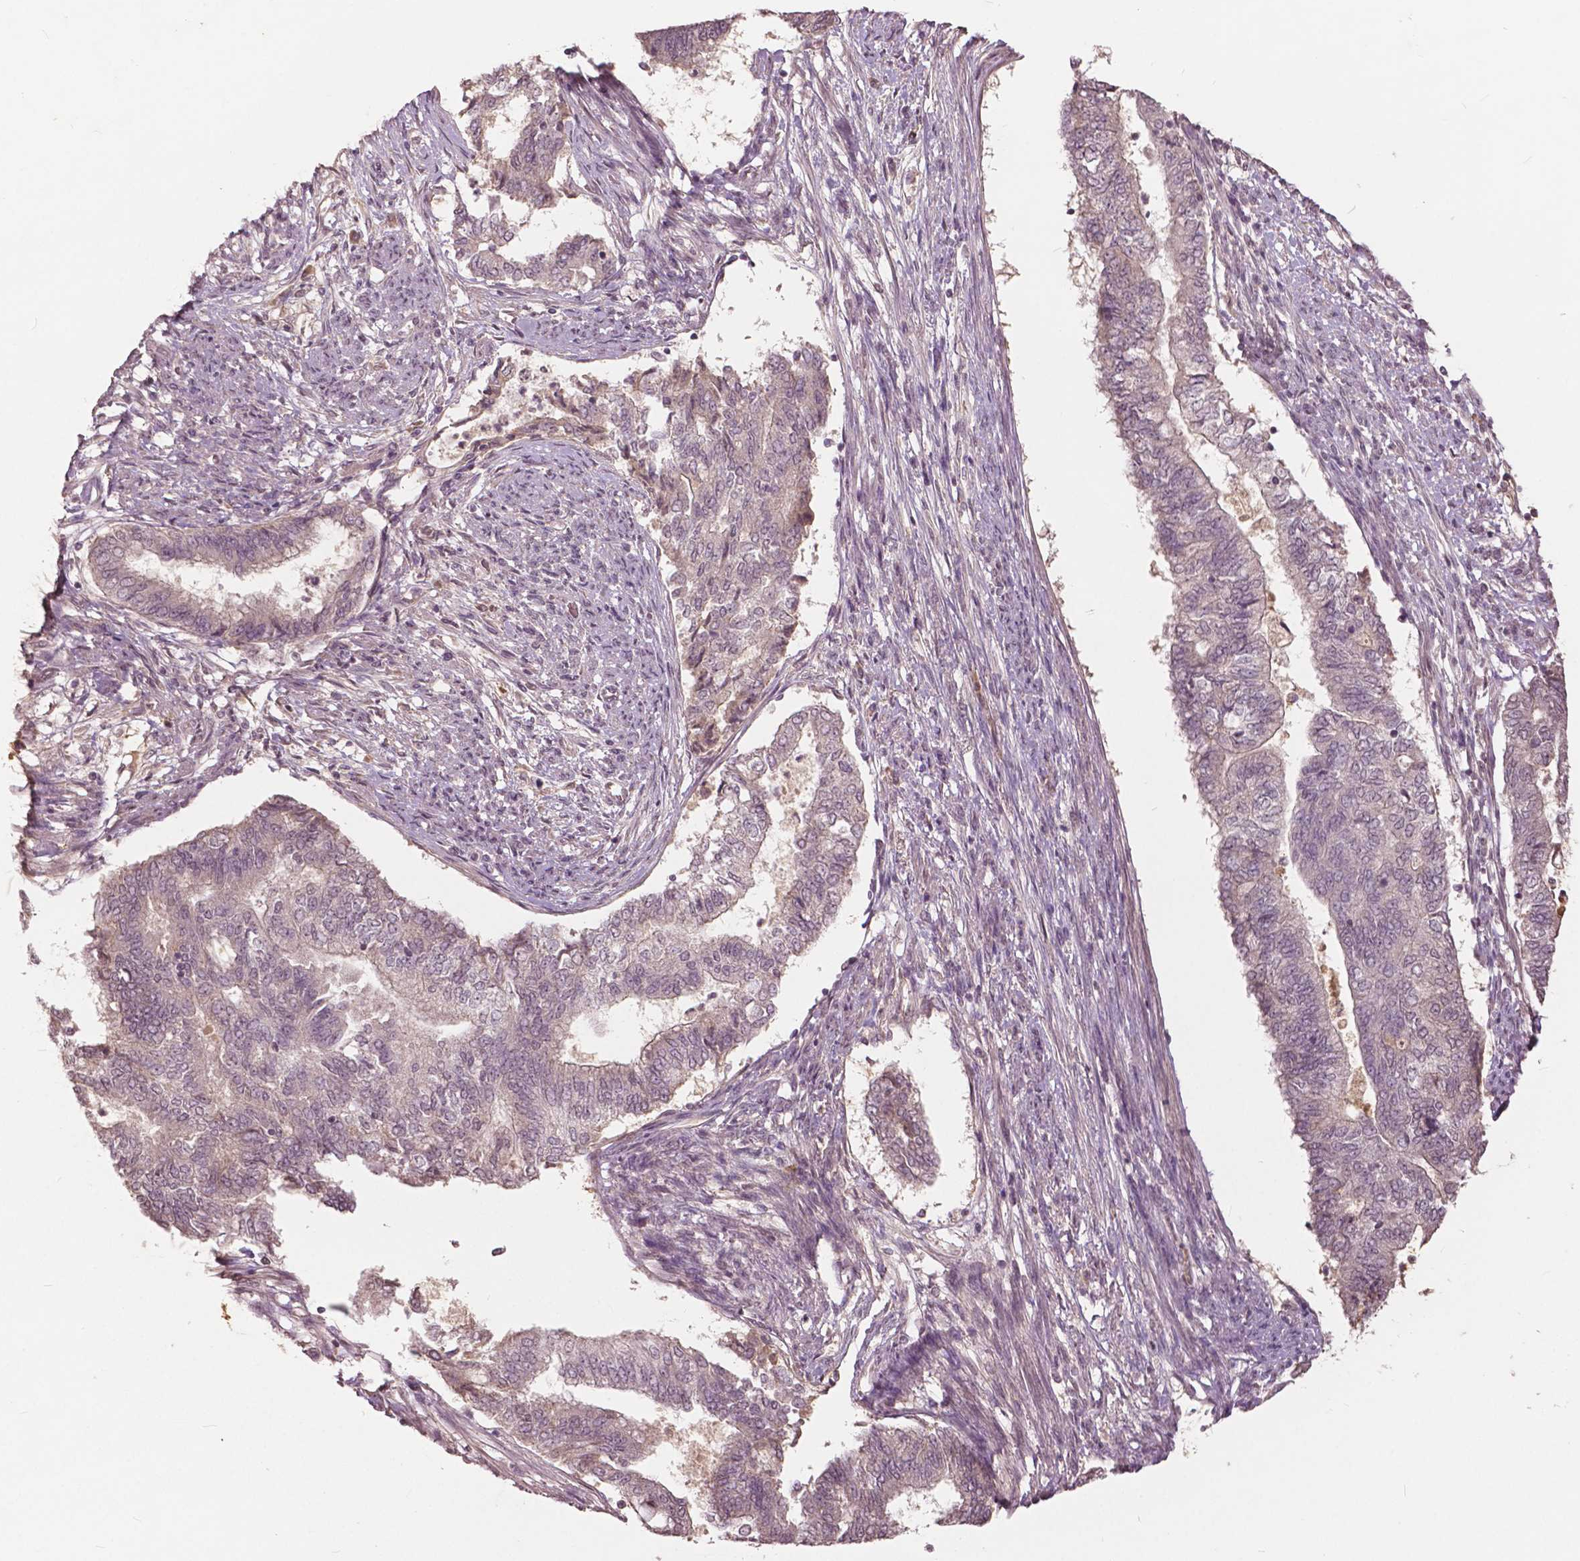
{"staining": {"intensity": "weak", "quantity": "<25%", "location": "nuclear"}, "tissue": "endometrial cancer", "cell_type": "Tumor cells", "image_type": "cancer", "snomed": [{"axis": "morphology", "description": "Adenocarcinoma, NOS"}, {"axis": "topography", "description": "Endometrium"}], "caption": "IHC histopathology image of neoplastic tissue: human endometrial adenocarcinoma stained with DAB shows no significant protein expression in tumor cells.", "gene": "ANGPTL4", "patient": {"sex": "female", "age": 65}}